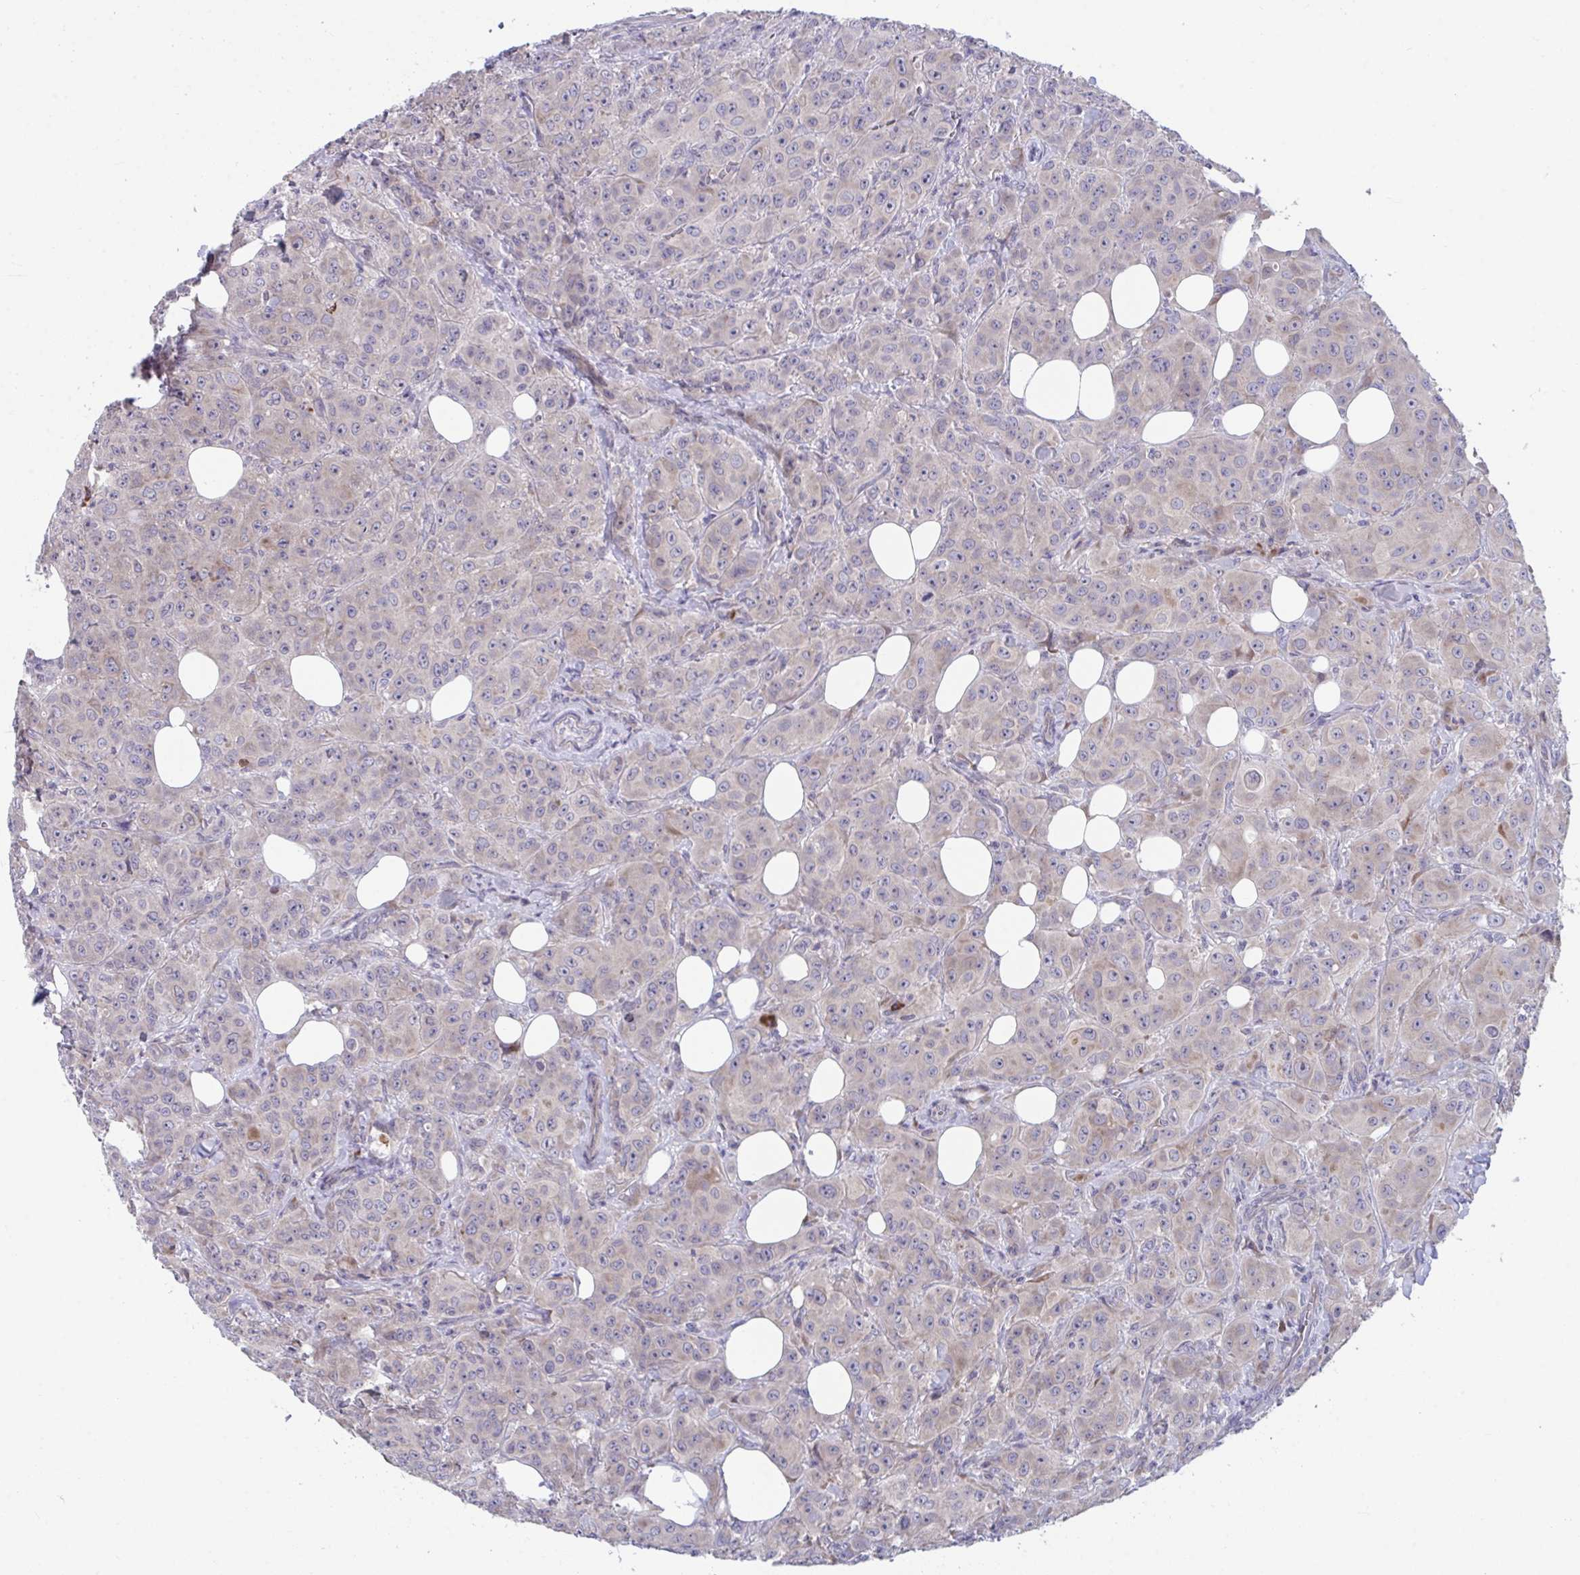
{"staining": {"intensity": "weak", "quantity": "<25%", "location": "cytoplasmic/membranous"}, "tissue": "breast cancer", "cell_type": "Tumor cells", "image_type": "cancer", "snomed": [{"axis": "morphology", "description": "Normal tissue, NOS"}, {"axis": "morphology", "description": "Duct carcinoma"}, {"axis": "topography", "description": "Breast"}], "caption": "High power microscopy image of an immunohistochemistry (IHC) photomicrograph of breast invasive ductal carcinoma, revealing no significant positivity in tumor cells. (IHC, brightfield microscopy, high magnification).", "gene": "SUSD4", "patient": {"sex": "female", "age": 43}}